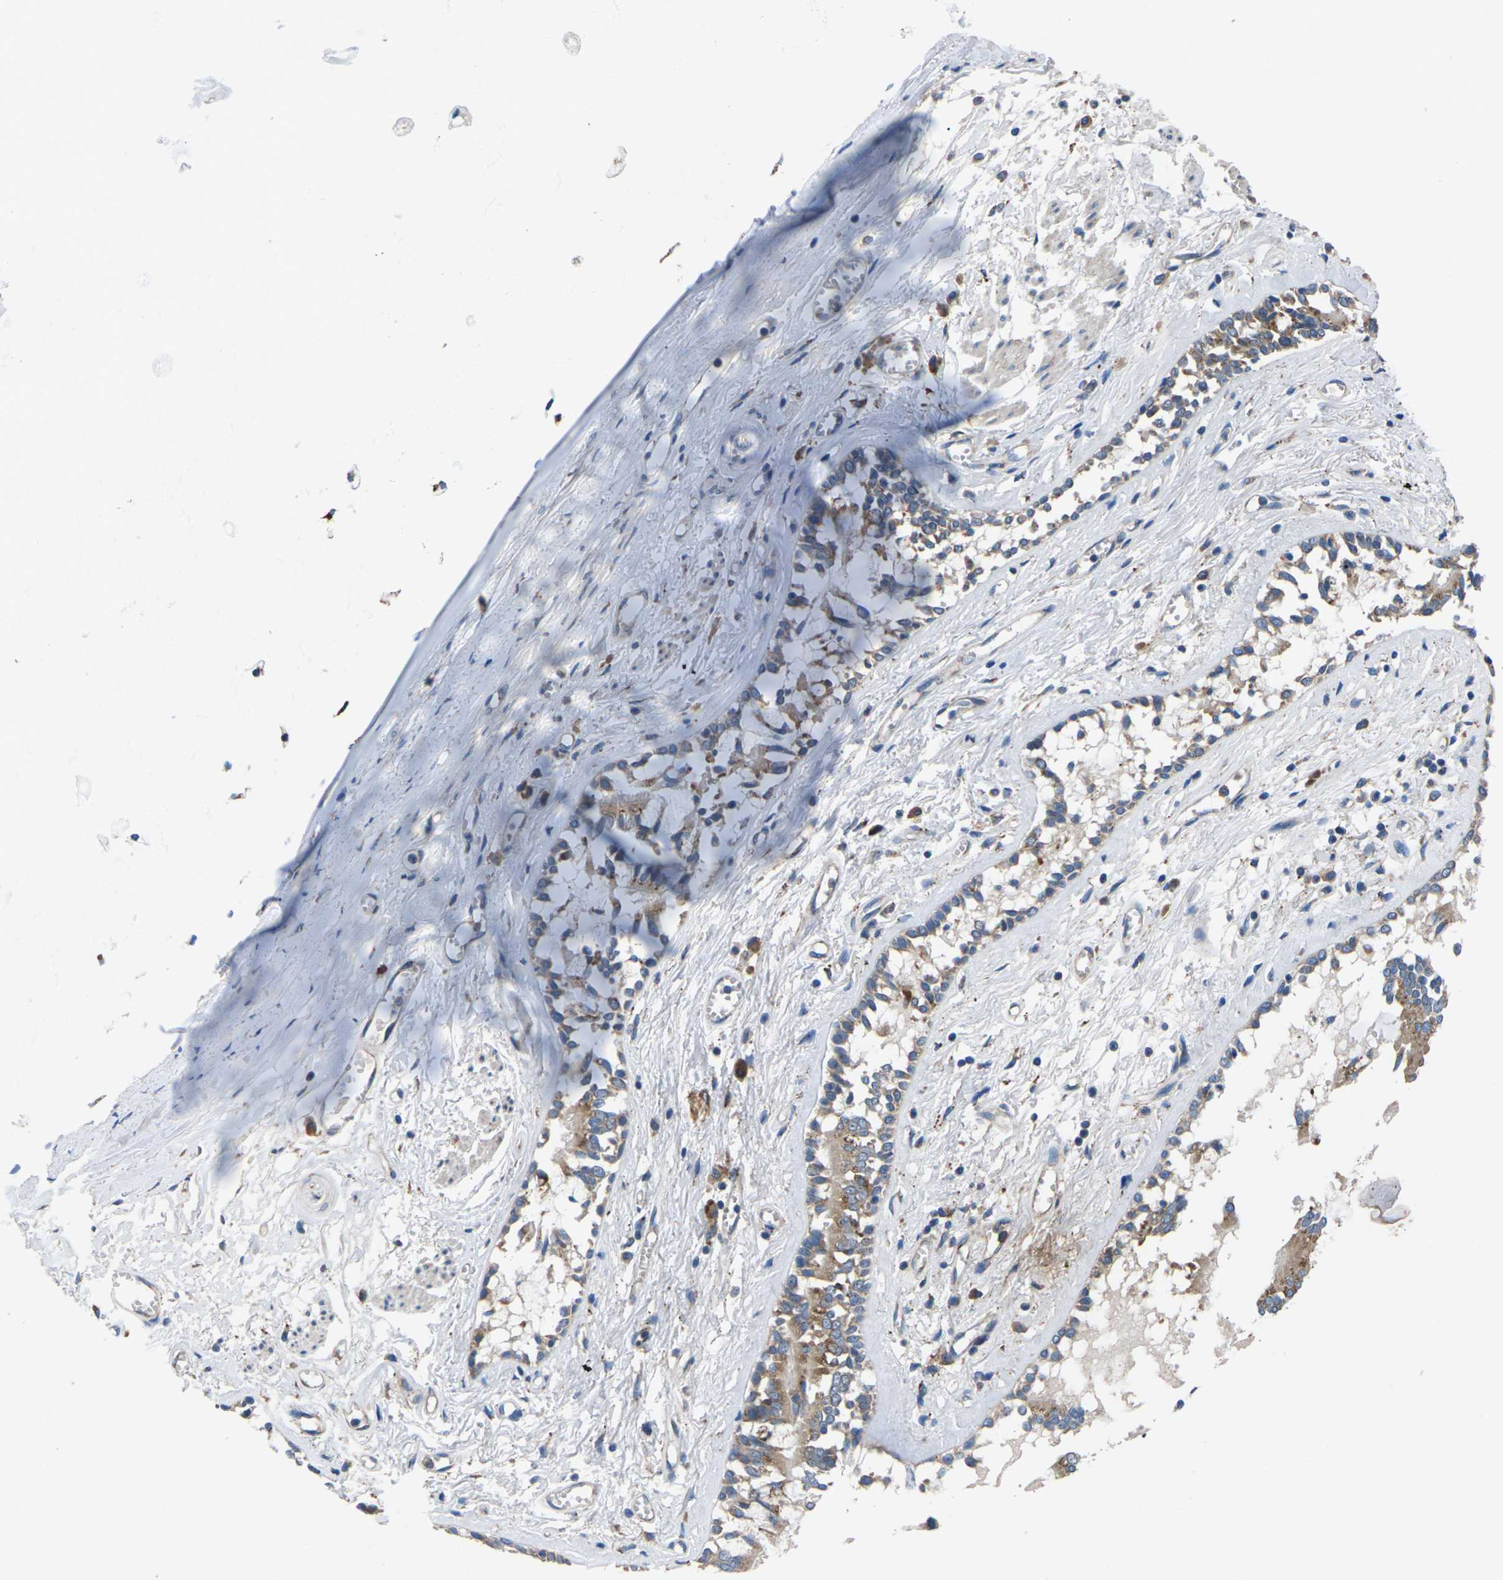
{"staining": {"intensity": "moderate", "quantity": ">75%", "location": "cytoplasmic/membranous"}, "tissue": "bronchus", "cell_type": "Respiratory epithelial cells", "image_type": "normal", "snomed": [{"axis": "morphology", "description": "Normal tissue, NOS"}, {"axis": "morphology", "description": "Inflammation, NOS"}, {"axis": "topography", "description": "Cartilage tissue"}, {"axis": "topography", "description": "Lung"}], "caption": "IHC (DAB) staining of normal human bronchus reveals moderate cytoplasmic/membranous protein staining in approximately >75% of respiratory epithelial cells.", "gene": "GABRP", "patient": {"sex": "male", "age": 71}}